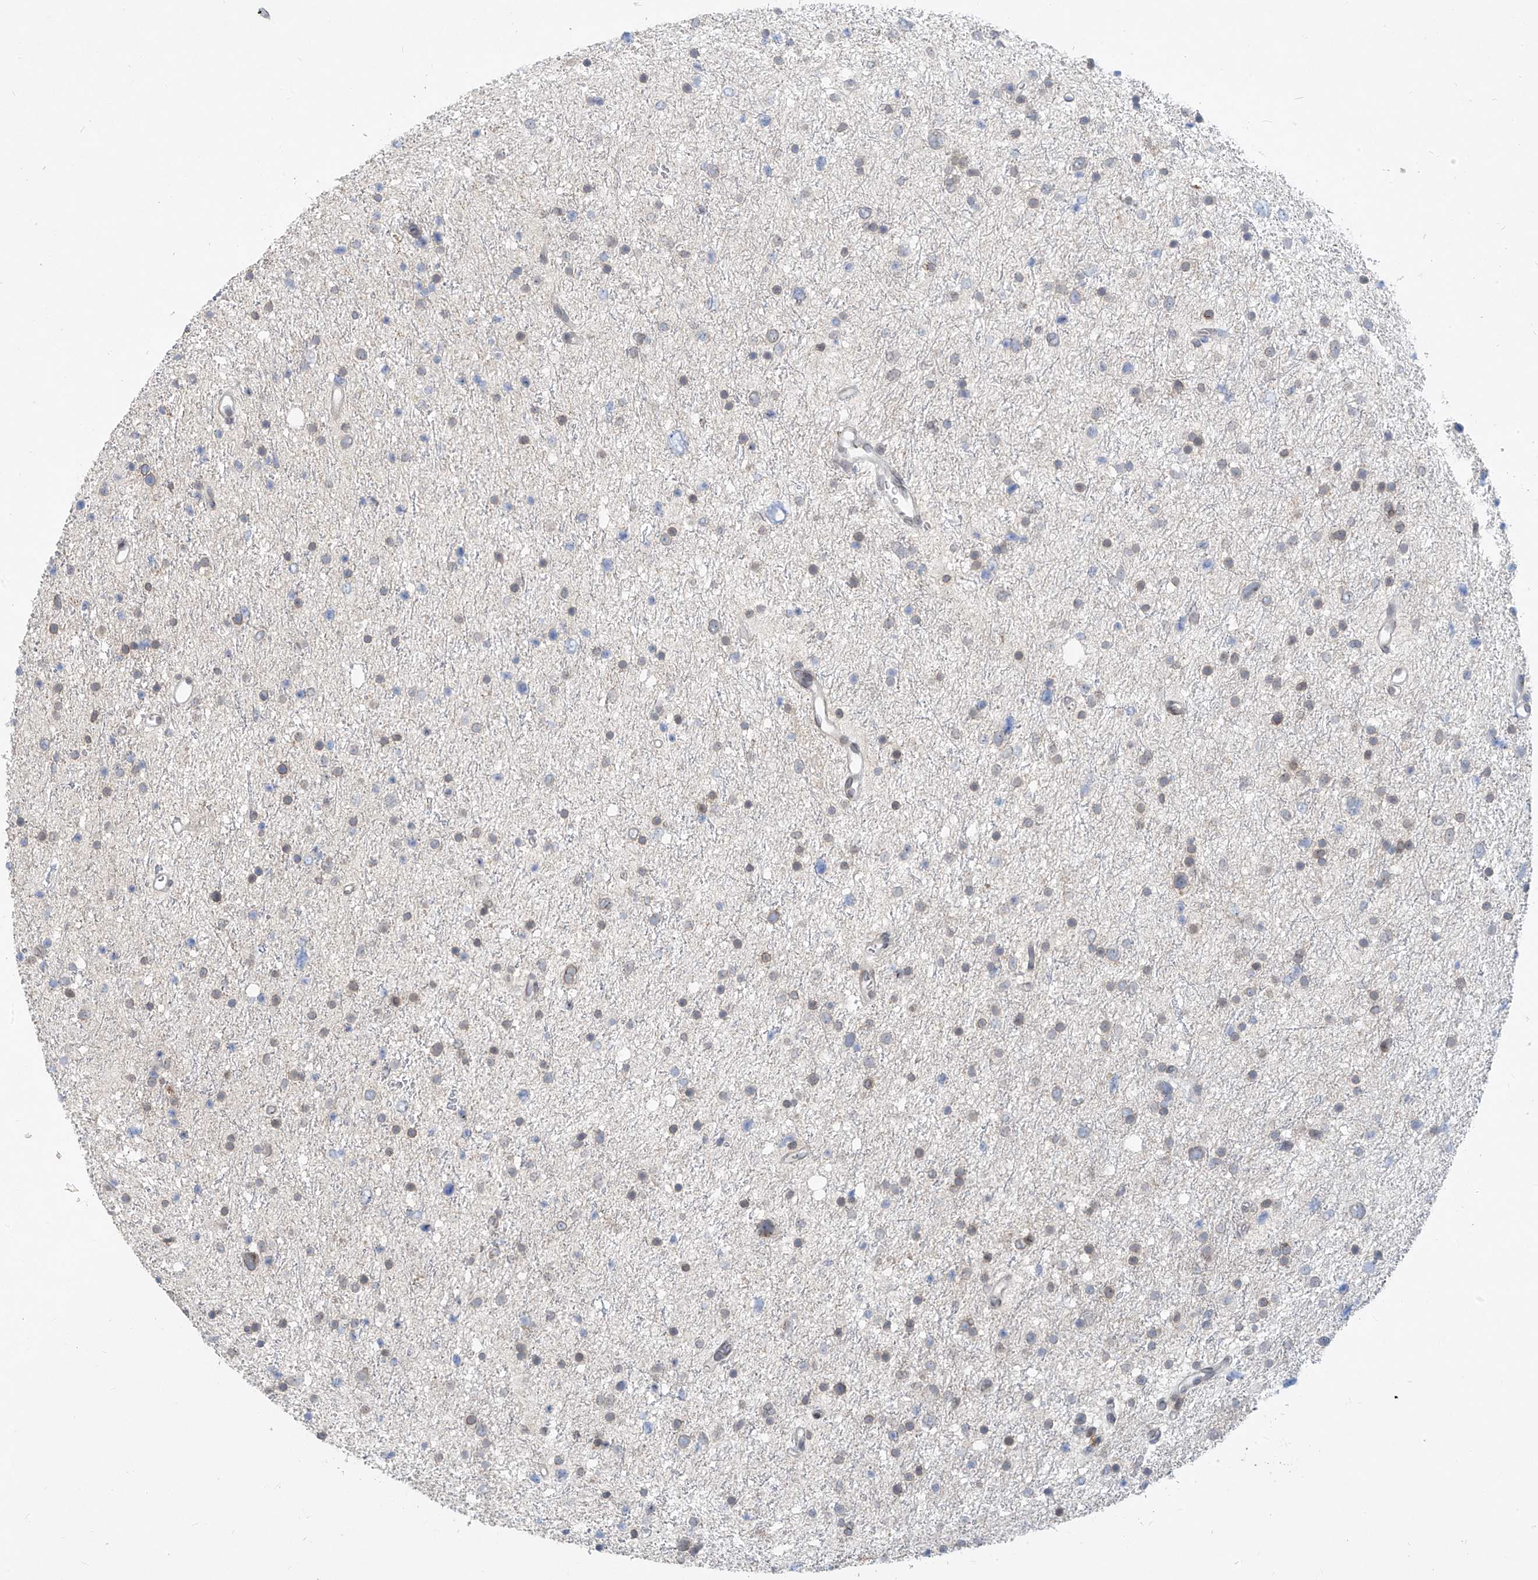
{"staining": {"intensity": "weak", "quantity": ">75%", "location": "cytoplasmic/membranous,nuclear"}, "tissue": "glioma", "cell_type": "Tumor cells", "image_type": "cancer", "snomed": [{"axis": "morphology", "description": "Glioma, malignant, Low grade"}, {"axis": "topography", "description": "Brain"}], "caption": "Weak cytoplasmic/membranous and nuclear protein positivity is identified in approximately >75% of tumor cells in malignant low-grade glioma.", "gene": "KRTAP25-1", "patient": {"sex": "female", "age": 37}}